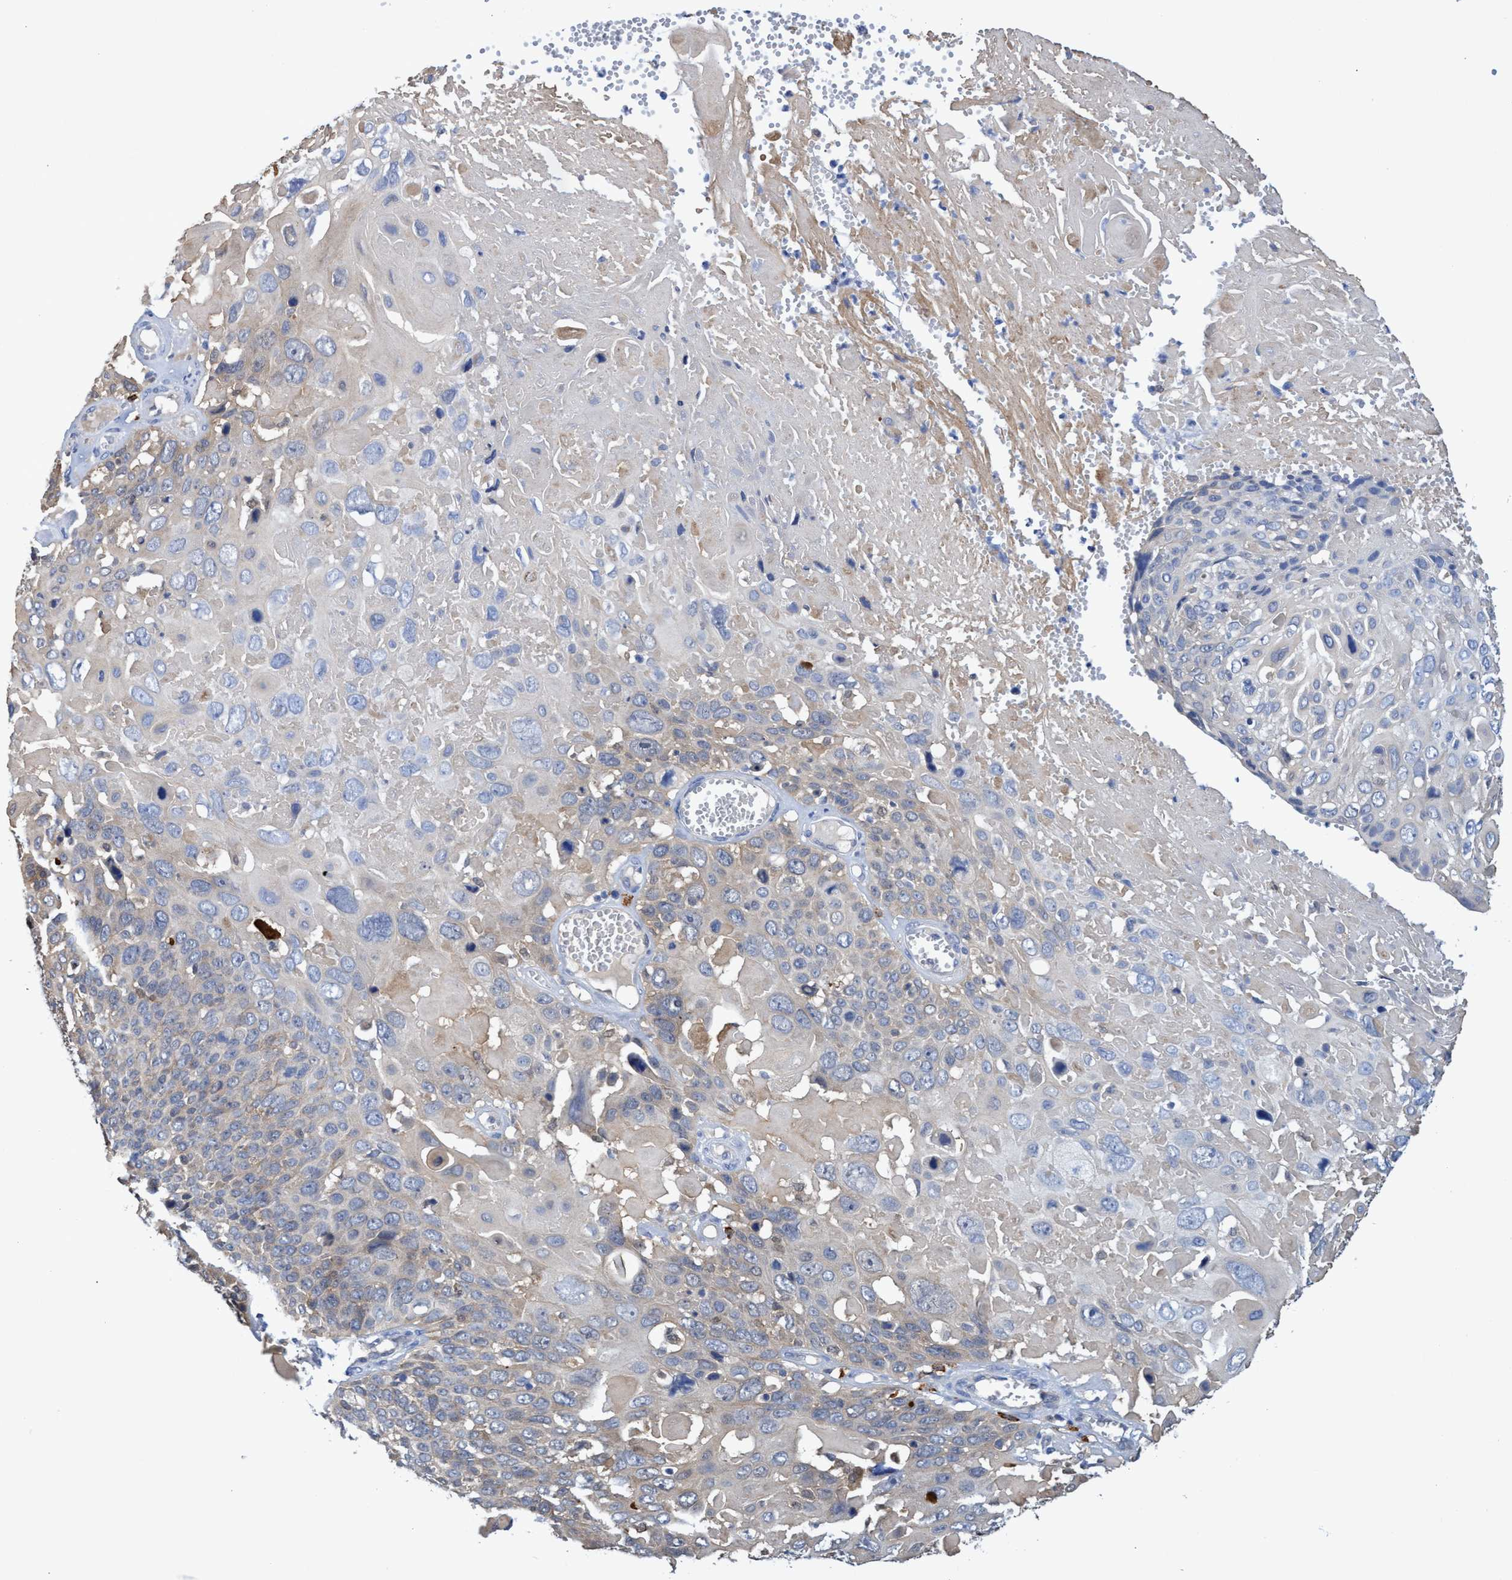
{"staining": {"intensity": "weak", "quantity": "<25%", "location": "cytoplasmic/membranous"}, "tissue": "cervical cancer", "cell_type": "Tumor cells", "image_type": "cancer", "snomed": [{"axis": "morphology", "description": "Squamous cell carcinoma, NOS"}, {"axis": "topography", "description": "Cervix"}], "caption": "Immunohistochemical staining of human cervical cancer (squamous cell carcinoma) exhibits no significant expression in tumor cells. Brightfield microscopy of IHC stained with DAB (3,3'-diaminobenzidine) (brown) and hematoxylin (blue), captured at high magnification.", "gene": "PNPO", "patient": {"sex": "female", "age": 74}}